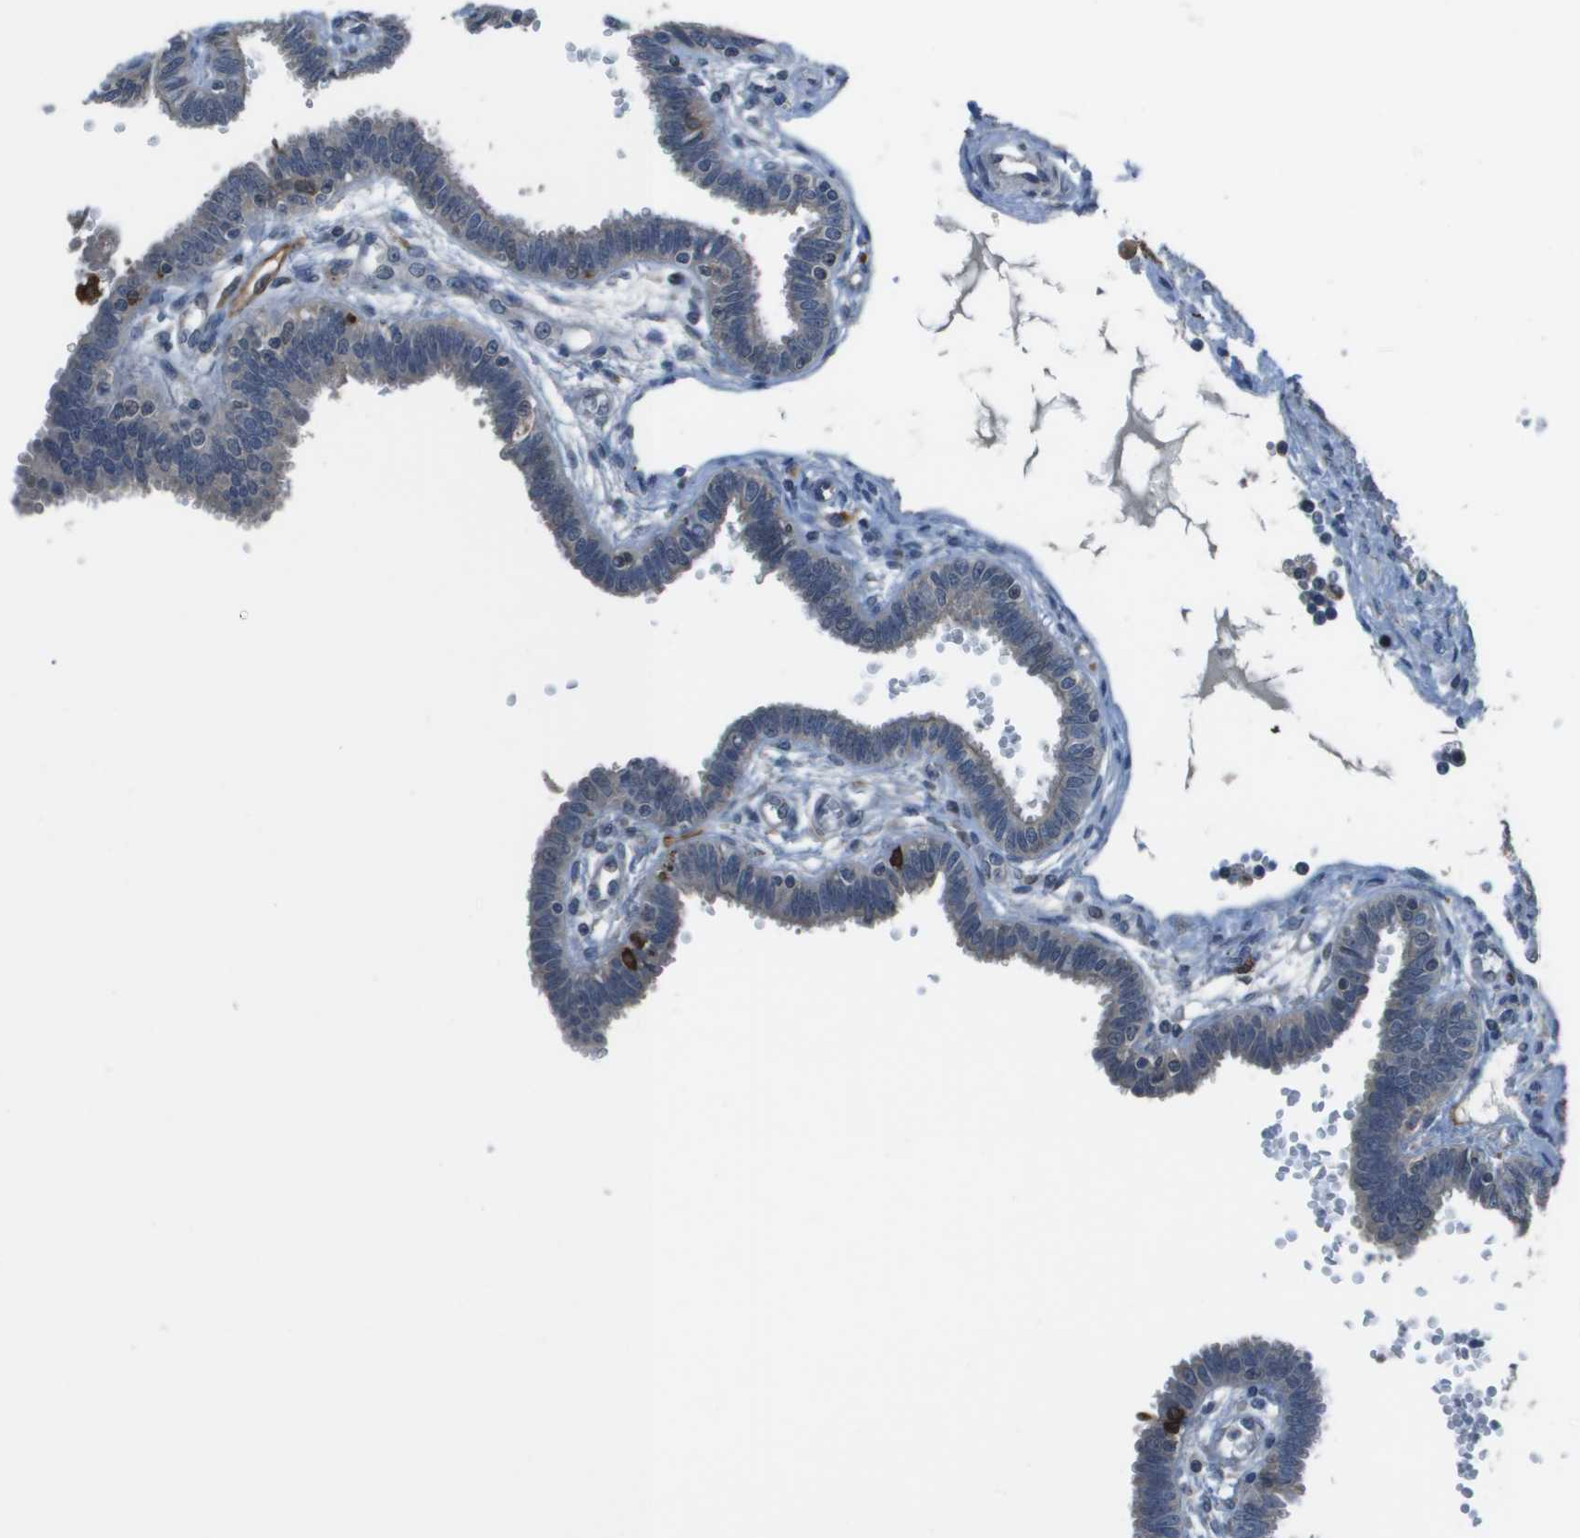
{"staining": {"intensity": "weak", "quantity": "<25%", "location": "cytoplasmic/membranous"}, "tissue": "fallopian tube", "cell_type": "Glandular cells", "image_type": "normal", "snomed": [{"axis": "morphology", "description": "Normal tissue, NOS"}, {"axis": "topography", "description": "Fallopian tube"}], "caption": "High power microscopy micrograph of an IHC histopathology image of benign fallopian tube, revealing no significant expression in glandular cells.", "gene": "GOSR2", "patient": {"sex": "female", "age": 32}}